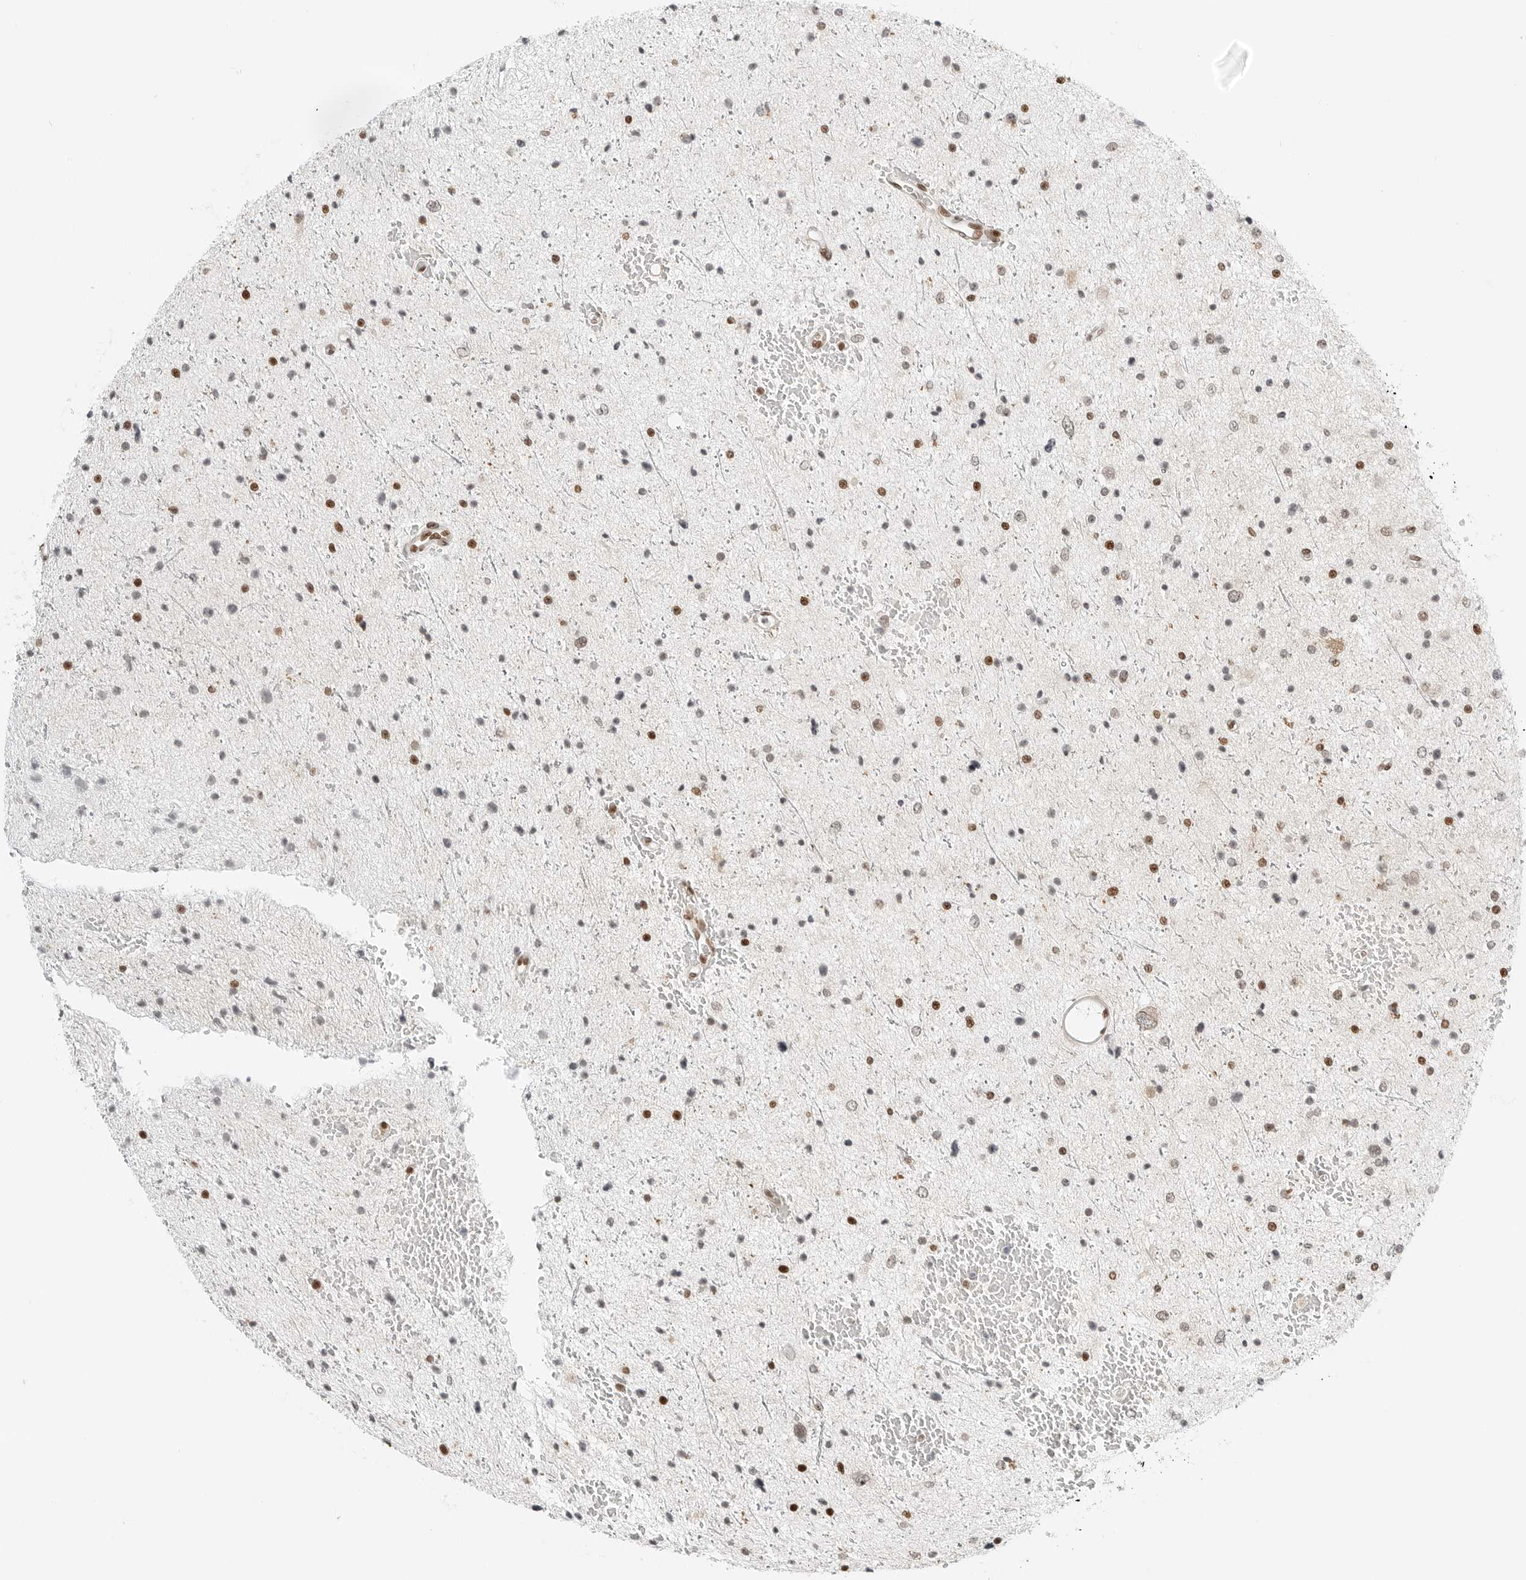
{"staining": {"intensity": "moderate", "quantity": "25%-75%", "location": "nuclear"}, "tissue": "glioma", "cell_type": "Tumor cells", "image_type": "cancer", "snomed": [{"axis": "morphology", "description": "Glioma, malignant, Low grade"}, {"axis": "topography", "description": "Brain"}], "caption": "Protein staining of malignant low-grade glioma tissue demonstrates moderate nuclear expression in approximately 25%-75% of tumor cells. Ihc stains the protein of interest in brown and the nuclei are stained blue.", "gene": "CRTC2", "patient": {"sex": "female", "age": 37}}